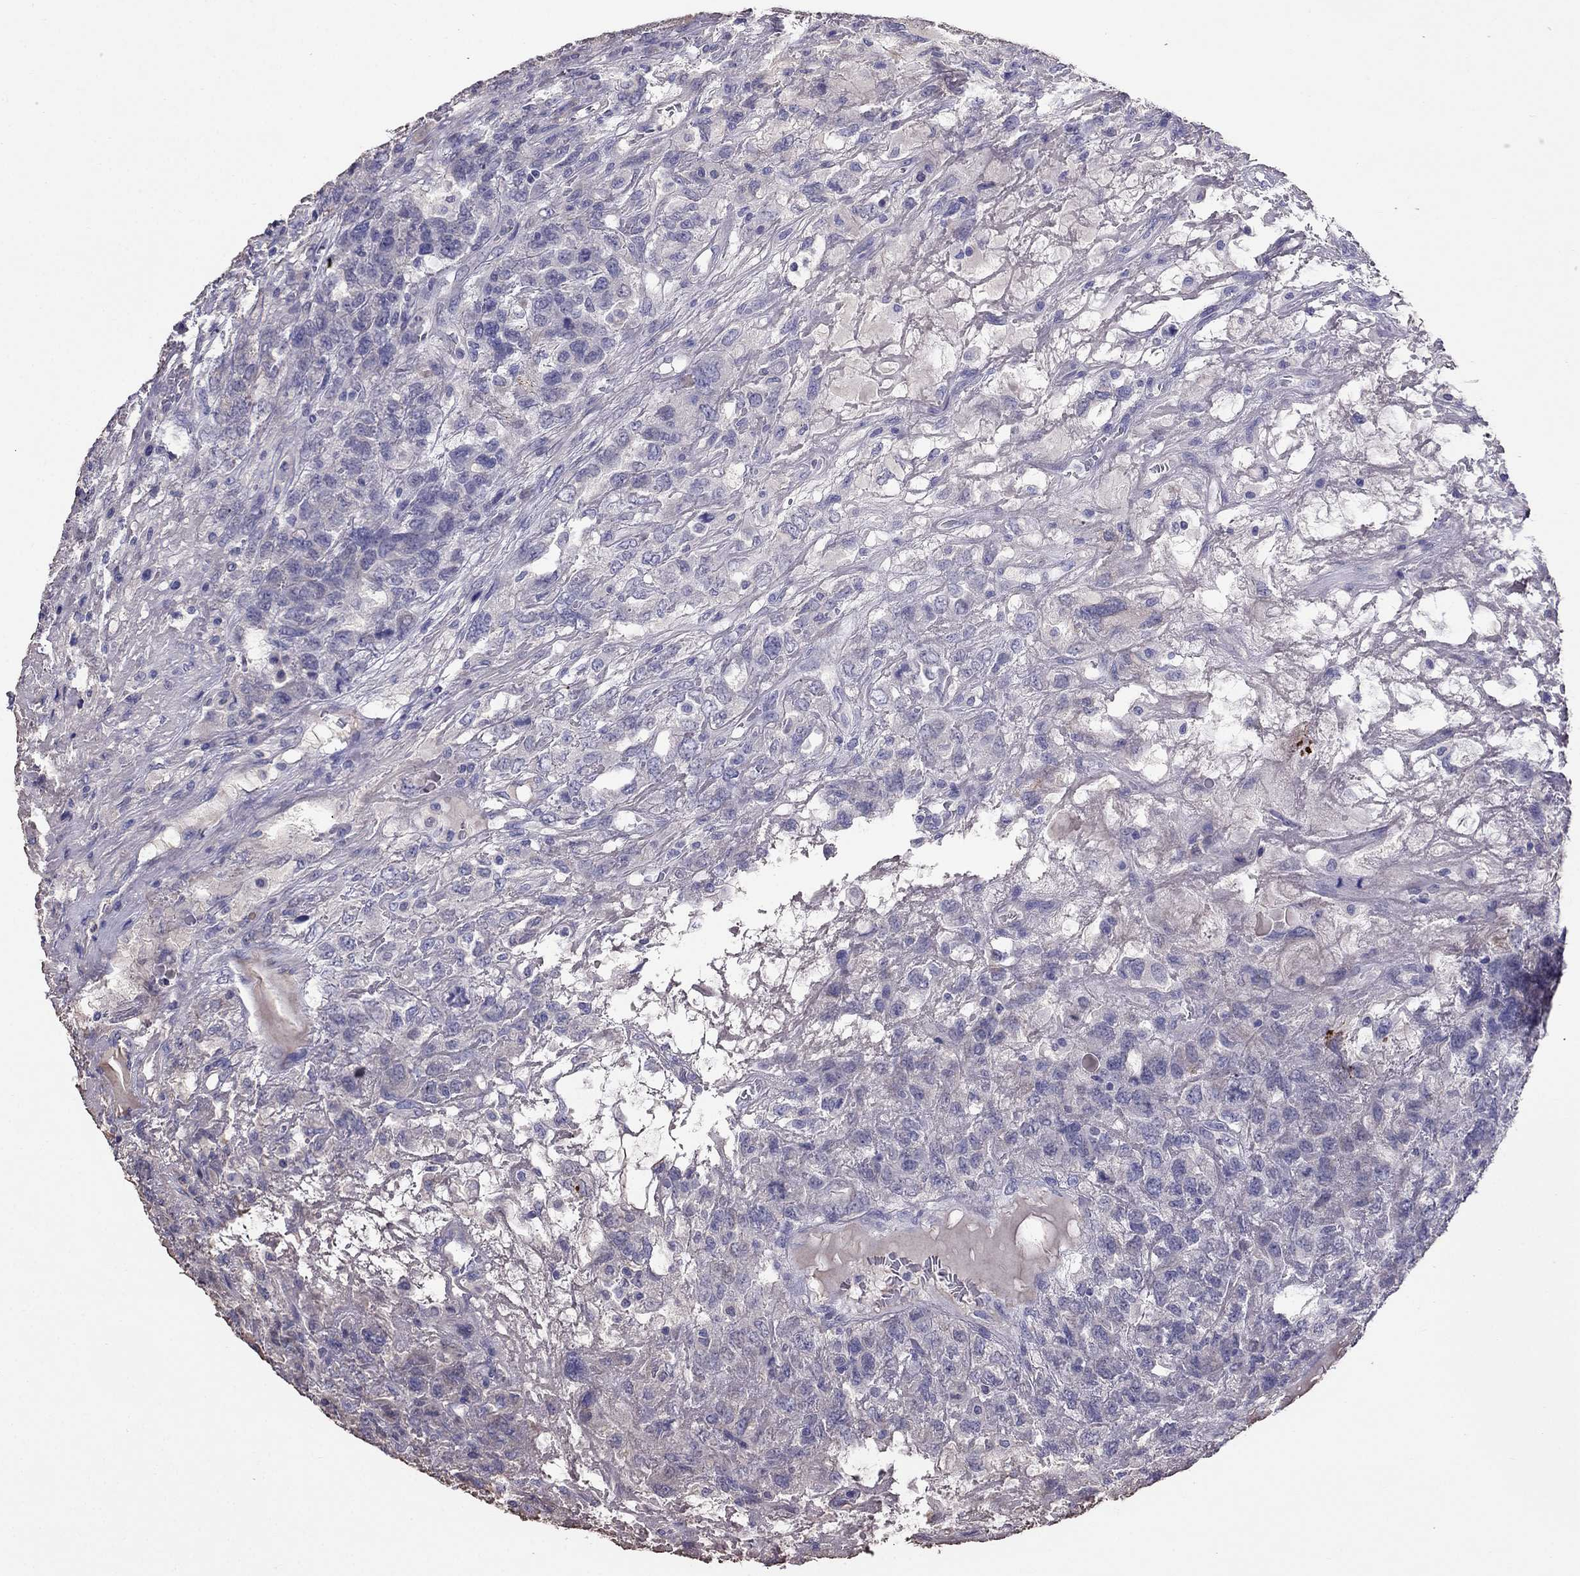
{"staining": {"intensity": "negative", "quantity": "none", "location": "none"}, "tissue": "testis cancer", "cell_type": "Tumor cells", "image_type": "cancer", "snomed": [{"axis": "morphology", "description": "Seminoma, NOS"}, {"axis": "topography", "description": "Testis"}], "caption": "Tumor cells show no significant protein positivity in seminoma (testis).", "gene": "TBC1D21", "patient": {"sex": "male", "age": 52}}